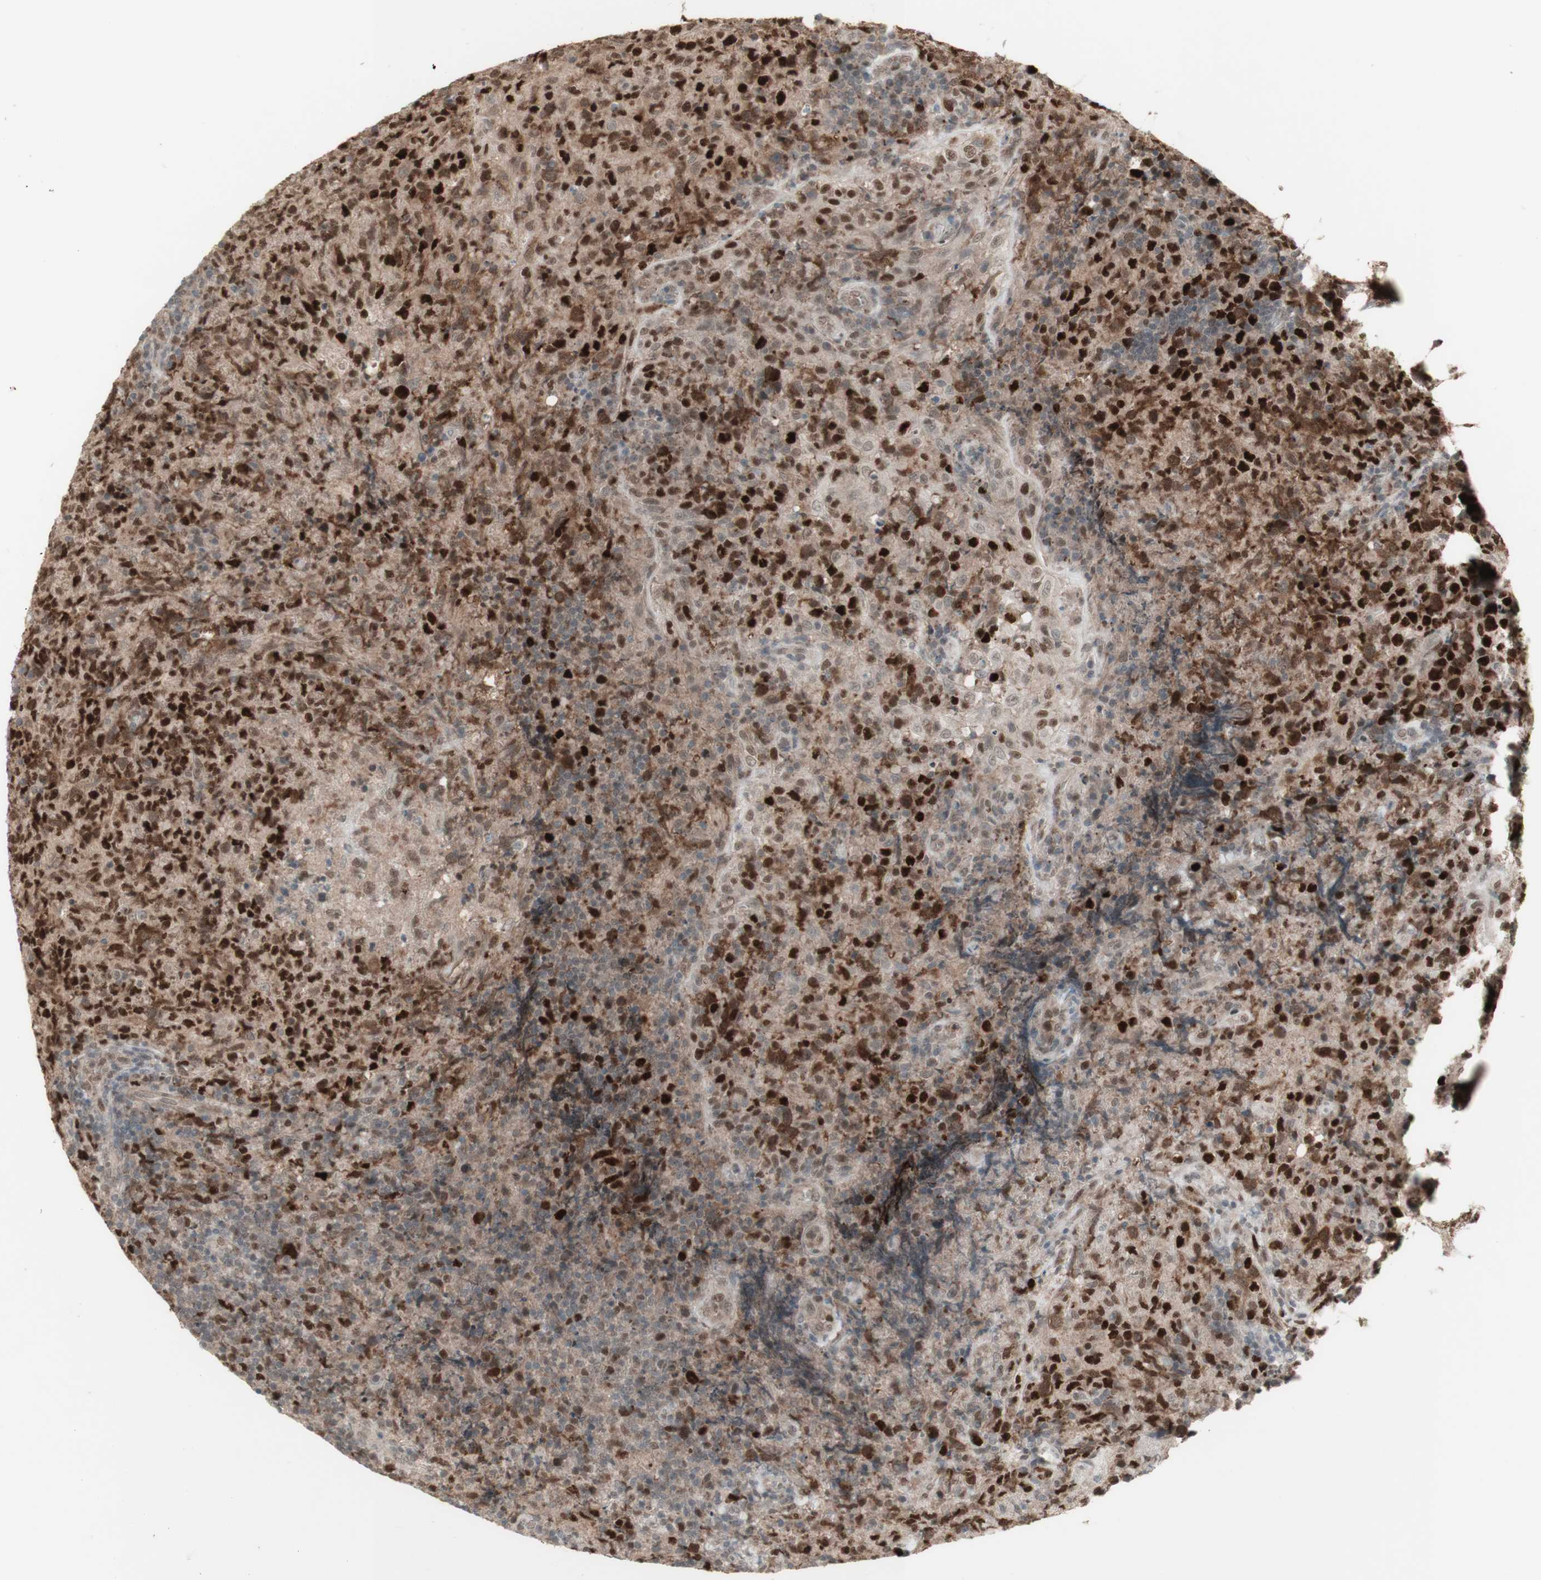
{"staining": {"intensity": "strong", "quantity": ">75%", "location": "cytoplasmic/membranous,nuclear"}, "tissue": "lymphoma", "cell_type": "Tumor cells", "image_type": "cancer", "snomed": [{"axis": "morphology", "description": "Malignant lymphoma, non-Hodgkin's type, High grade"}, {"axis": "topography", "description": "Tonsil"}], "caption": "A histopathology image of high-grade malignant lymphoma, non-Hodgkin's type stained for a protein displays strong cytoplasmic/membranous and nuclear brown staining in tumor cells. Using DAB (brown) and hematoxylin (blue) stains, captured at high magnification using brightfield microscopy.", "gene": "MSH6", "patient": {"sex": "female", "age": 36}}